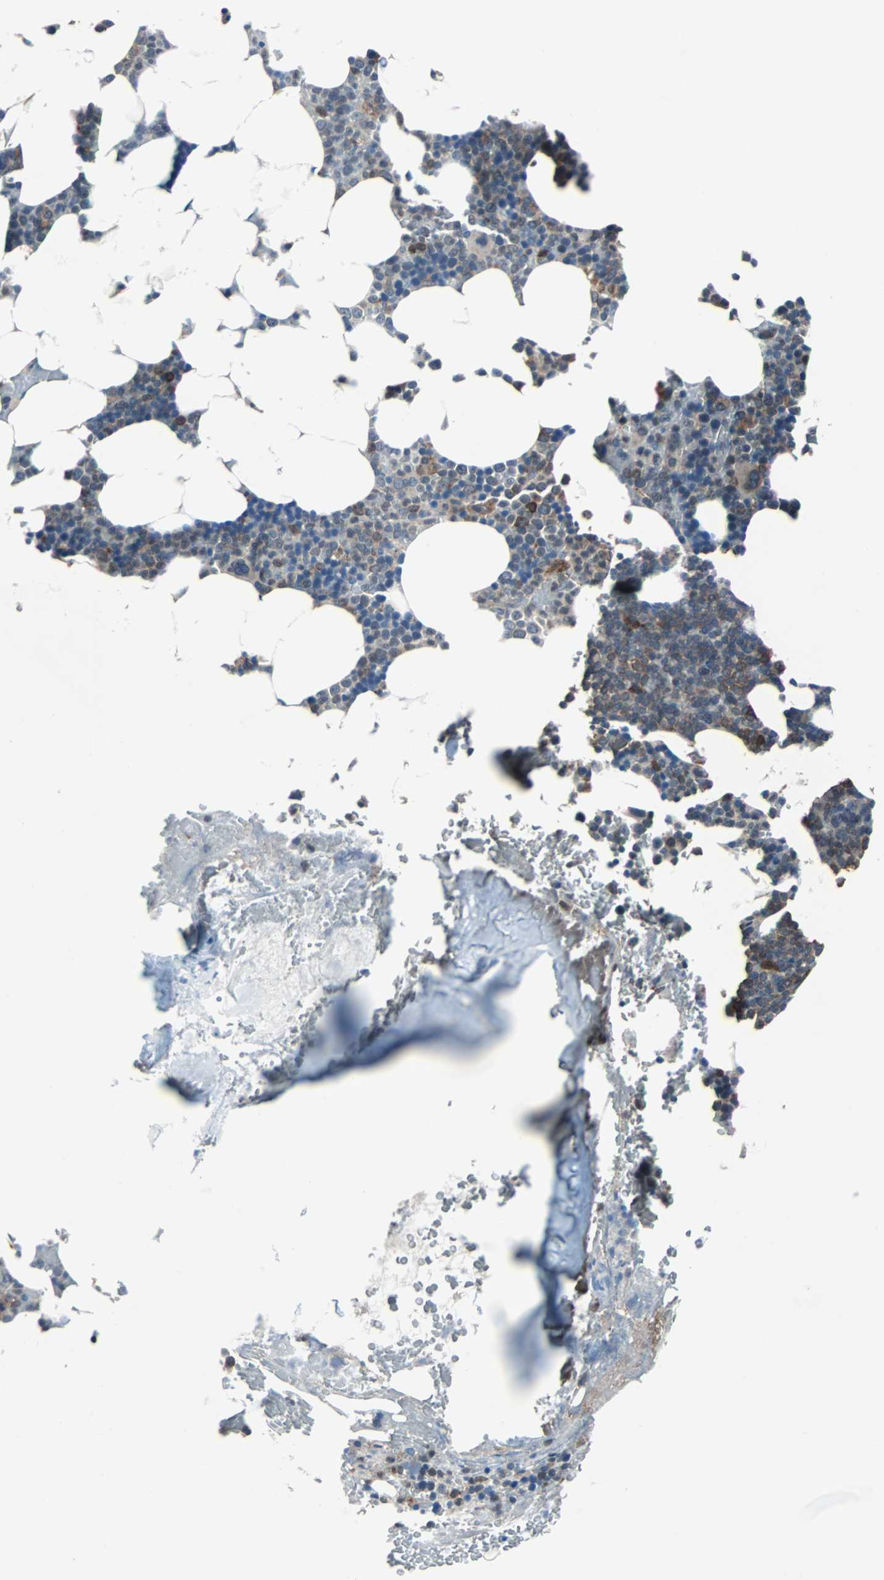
{"staining": {"intensity": "strong", "quantity": "25%-75%", "location": "cytoplasmic/membranous"}, "tissue": "bone marrow", "cell_type": "Hematopoietic cells", "image_type": "normal", "snomed": [{"axis": "morphology", "description": "Normal tissue, NOS"}, {"axis": "topography", "description": "Bone marrow"}], "caption": "Immunohistochemical staining of benign bone marrow demonstrates 25%-75% levels of strong cytoplasmic/membranous protein positivity in approximately 25%-75% of hematopoietic cells. (DAB (3,3'-diaminobenzidine) IHC with brightfield microscopy, high magnification).", "gene": "PAK1", "patient": {"sex": "female", "age": 73}}